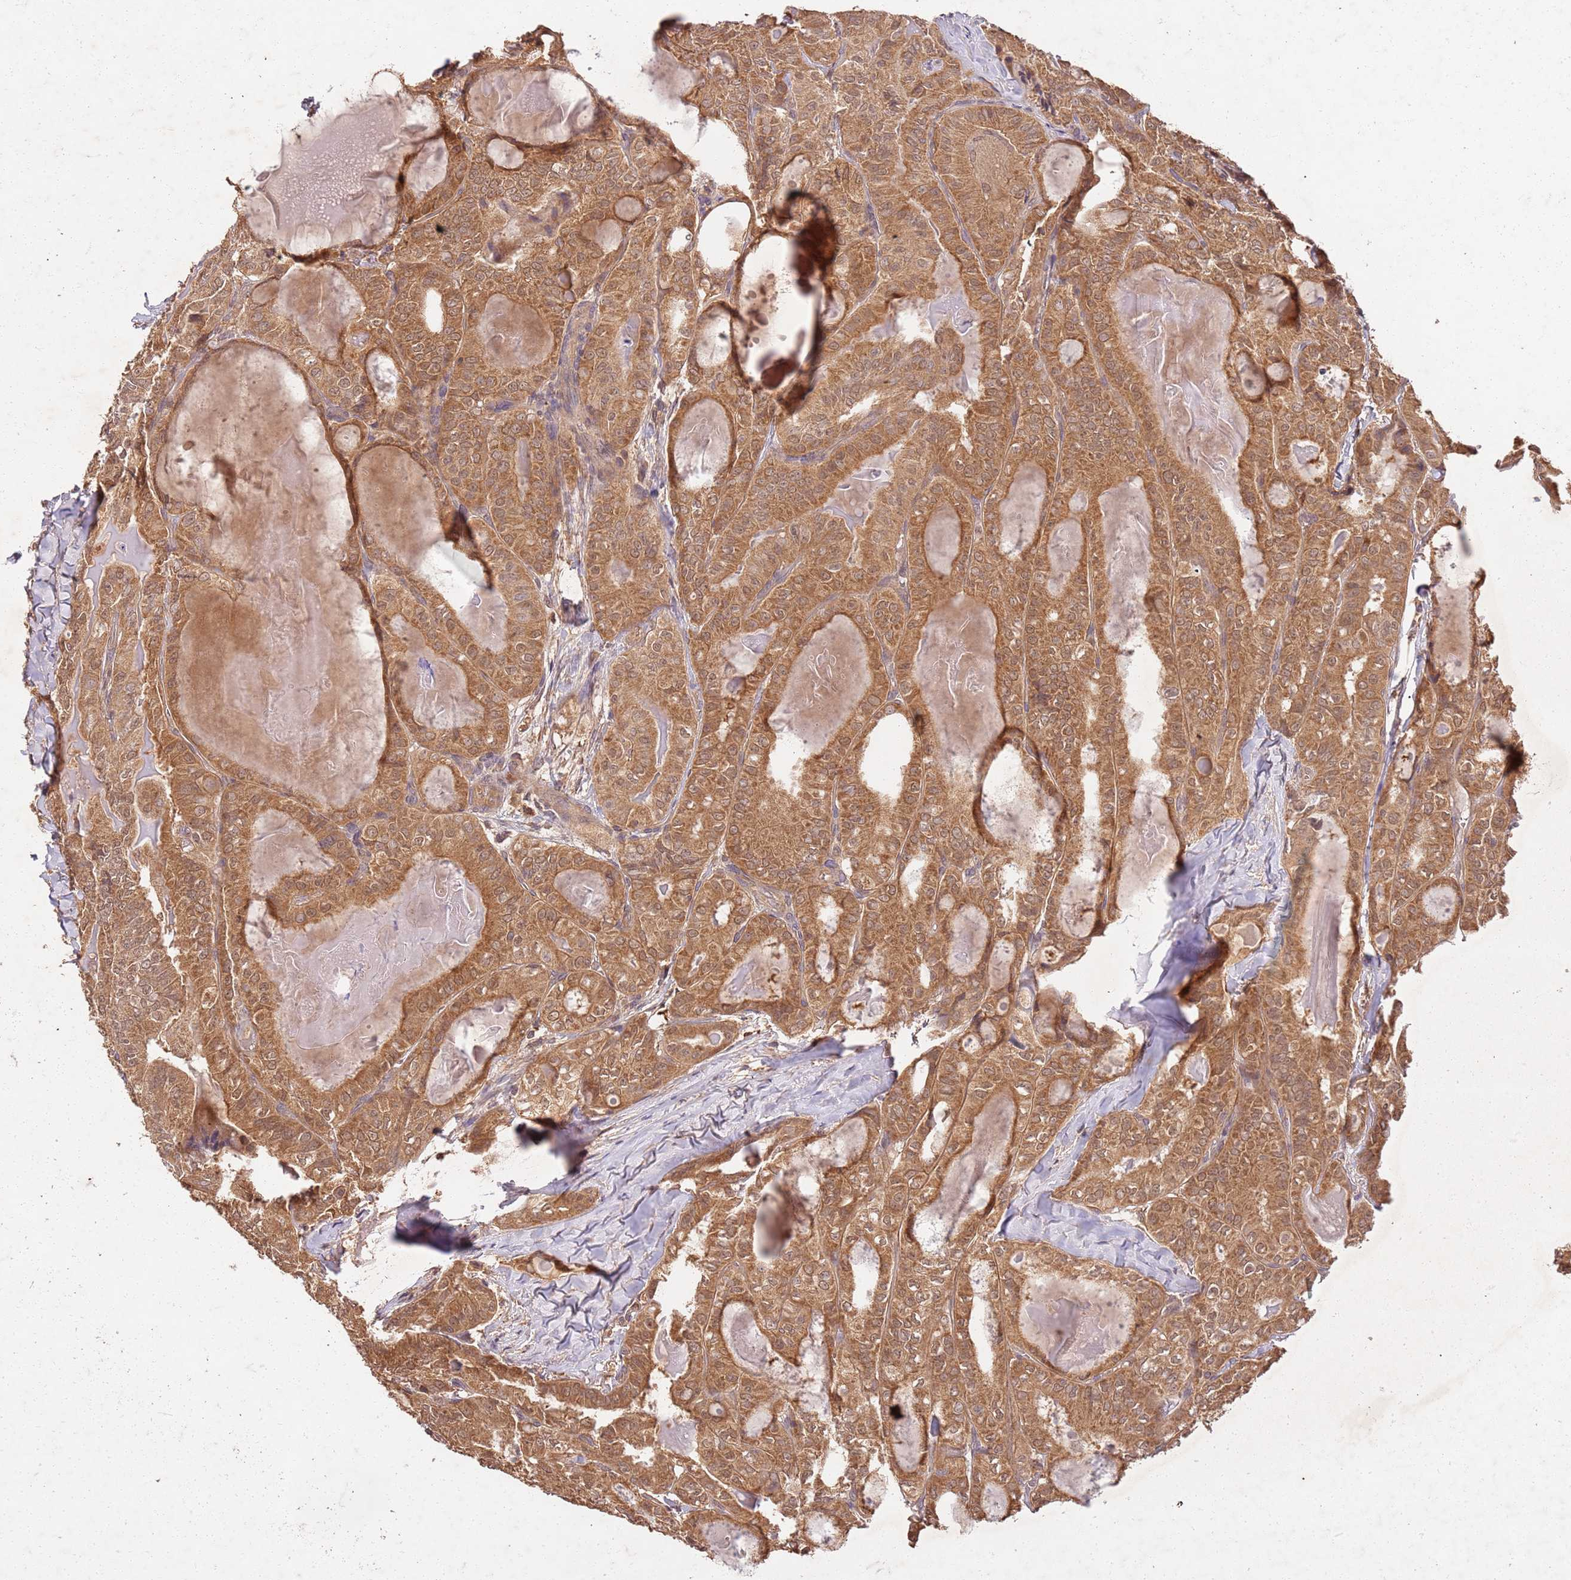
{"staining": {"intensity": "moderate", "quantity": ">75%", "location": "cytoplasmic/membranous,nuclear"}, "tissue": "thyroid cancer", "cell_type": "Tumor cells", "image_type": "cancer", "snomed": [{"axis": "morphology", "description": "Papillary adenocarcinoma, NOS"}, {"axis": "topography", "description": "Thyroid gland"}], "caption": "A histopathology image showing moderate cytoplasmic/membranous and nuclear positivity in about >75% of tumor cells in papillary adenocarcinoma (thyroid), as visualized by brown immunohistochemical staining.", "gene": "UBE3A", "patient": {"sex": "female", "age": 68}}